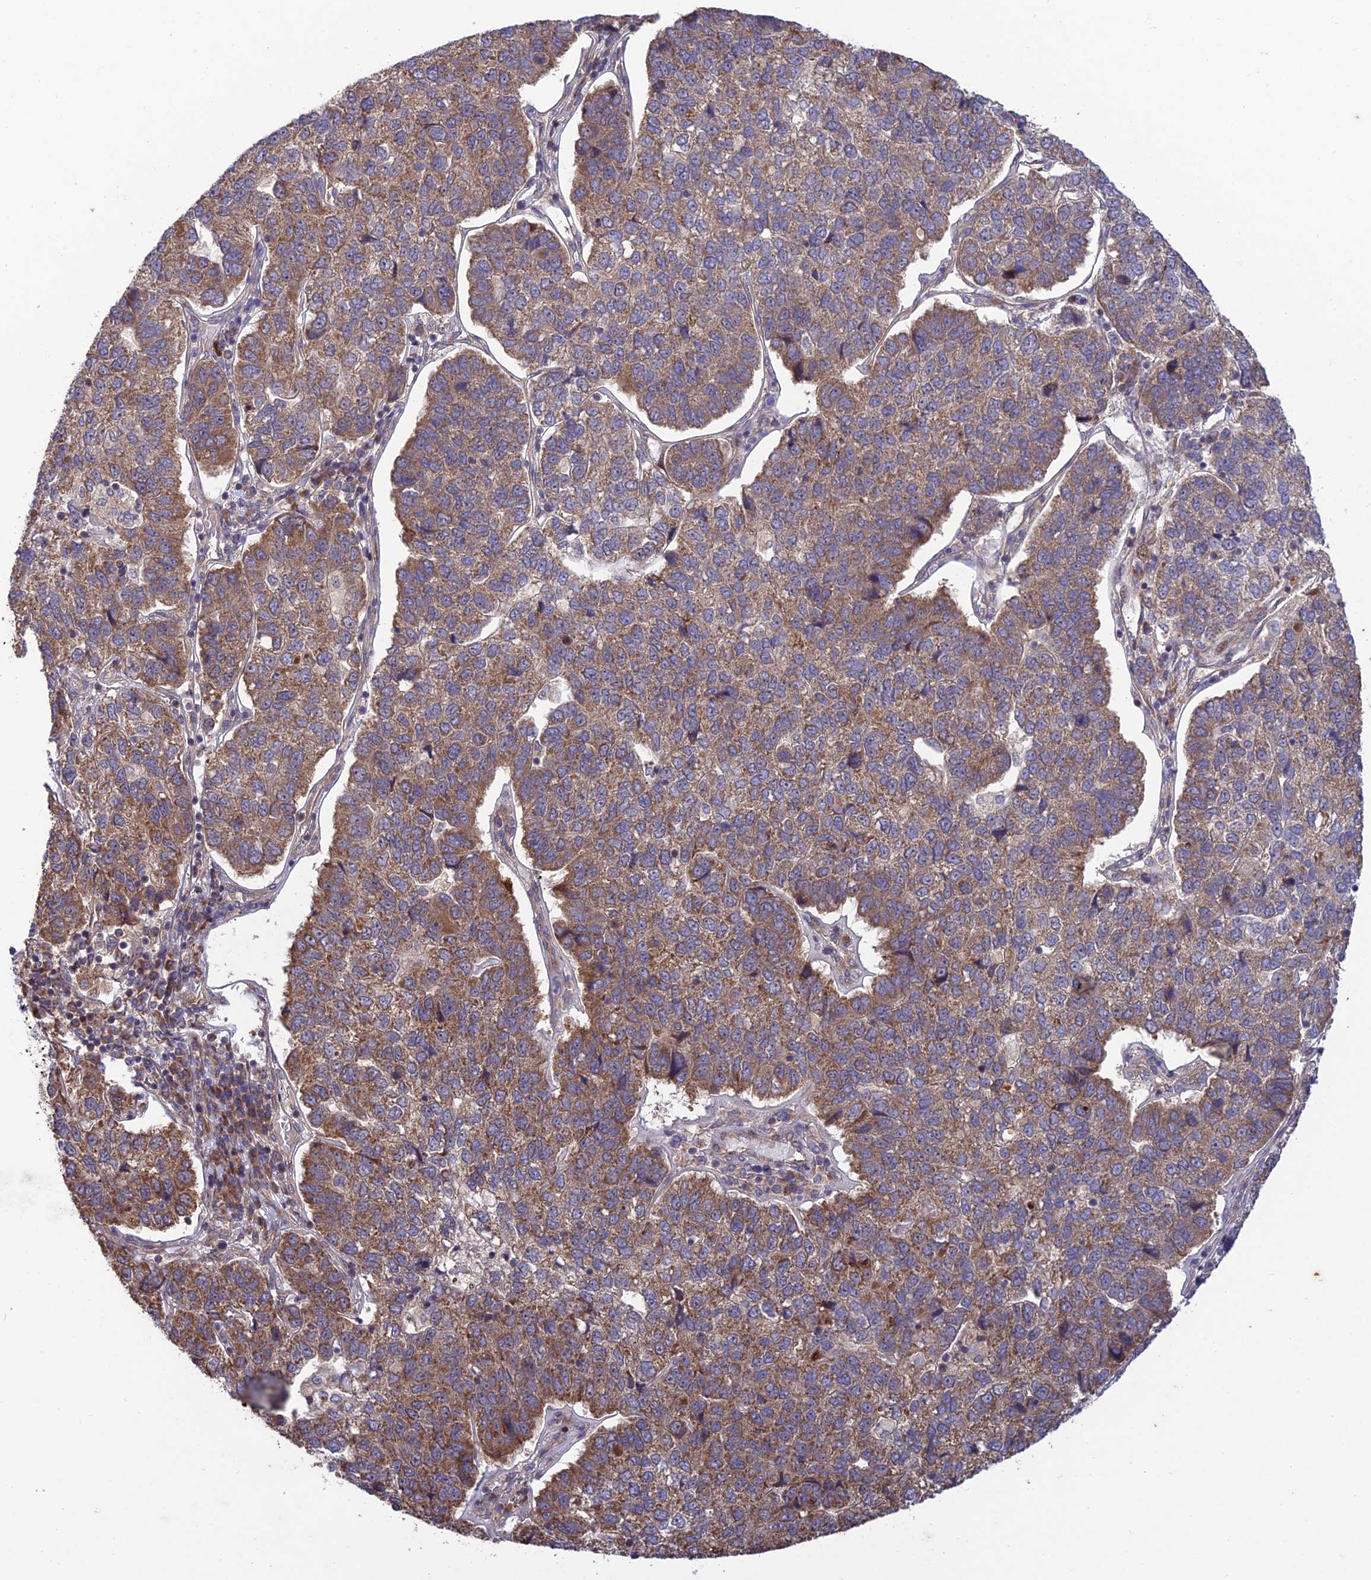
{"staining": {"intensity": "moderate", "quantity": ">75%", "location": "cytoplasmic/membranous"}, "tissue": "pancreatic cancer", "cell_type": "Tumor cells", "image_type": "cancer", "snomed": [{"axis": "morphology", "description": "Adenocarcinoma, NOS"}, {"axis": "topography", "description": "Pancreas"}], "caption": "Immunohistochemical staining of human pancreatic cancer (adenocarcinoma) shows medium levels of moderate cytoplasmic/membranous protein staining in about >75% of tumor cells. Immunohistochemistry stains the protein of interest in brown and the nuclei are stained blue.", "gene": "PLEKHG2", "patient": {"sex": "female", "age": 61}}